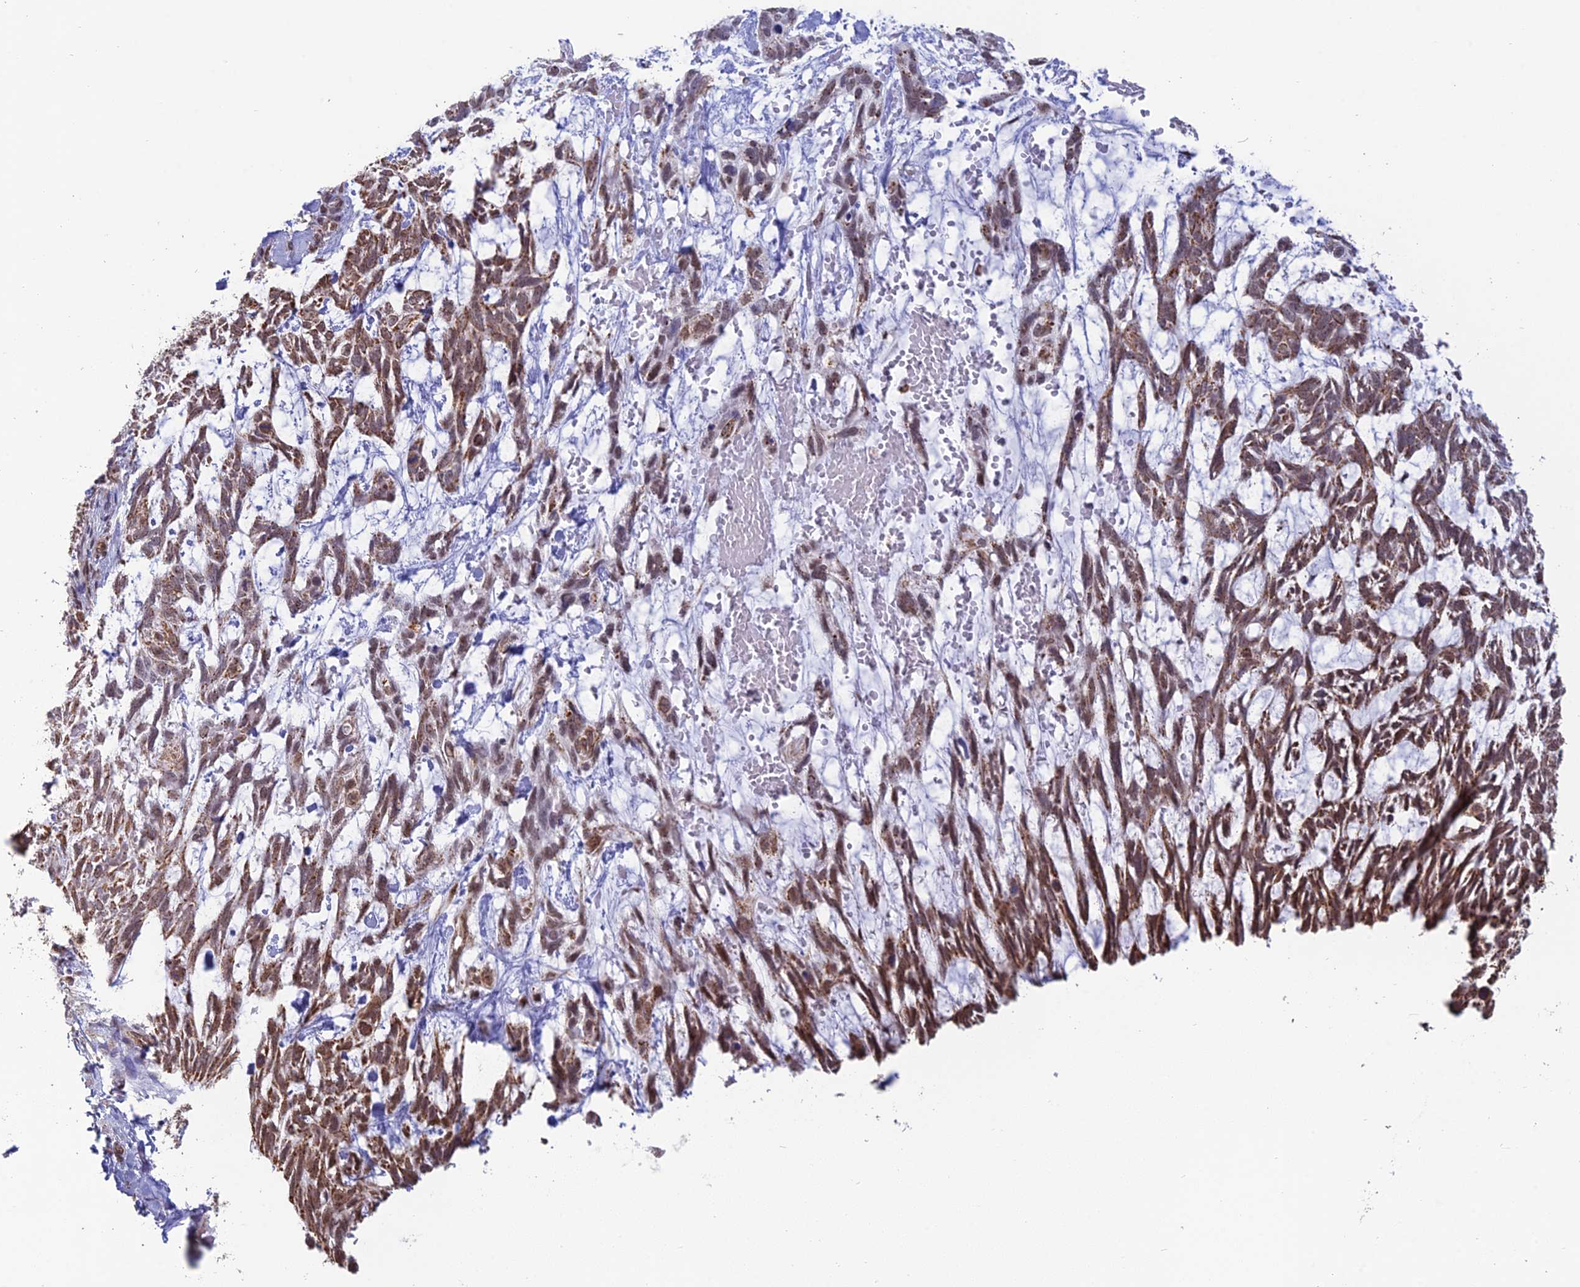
{"staining": {"intensity": "moderate", "quantity": "25%-75%", "location": "cytoplasmic/membranous"}, "tissue": "skin cancer", "cell_type": "Tumor cells", "image_type": "cancer", "snomed": [{"axis": "morphology", "description": "Basal cell carcinoma"}, {"axis": "topography", "description": "Skin"}], "caption": "A medium amount of moderate cytoplasmic/membranous staining is identified in approximately 25%-75% of tumor cells in basal cell carcinoma (skin) tissue.", "gene": "ARHGAP40", "patient": {"sex": "male", "age": 88}}